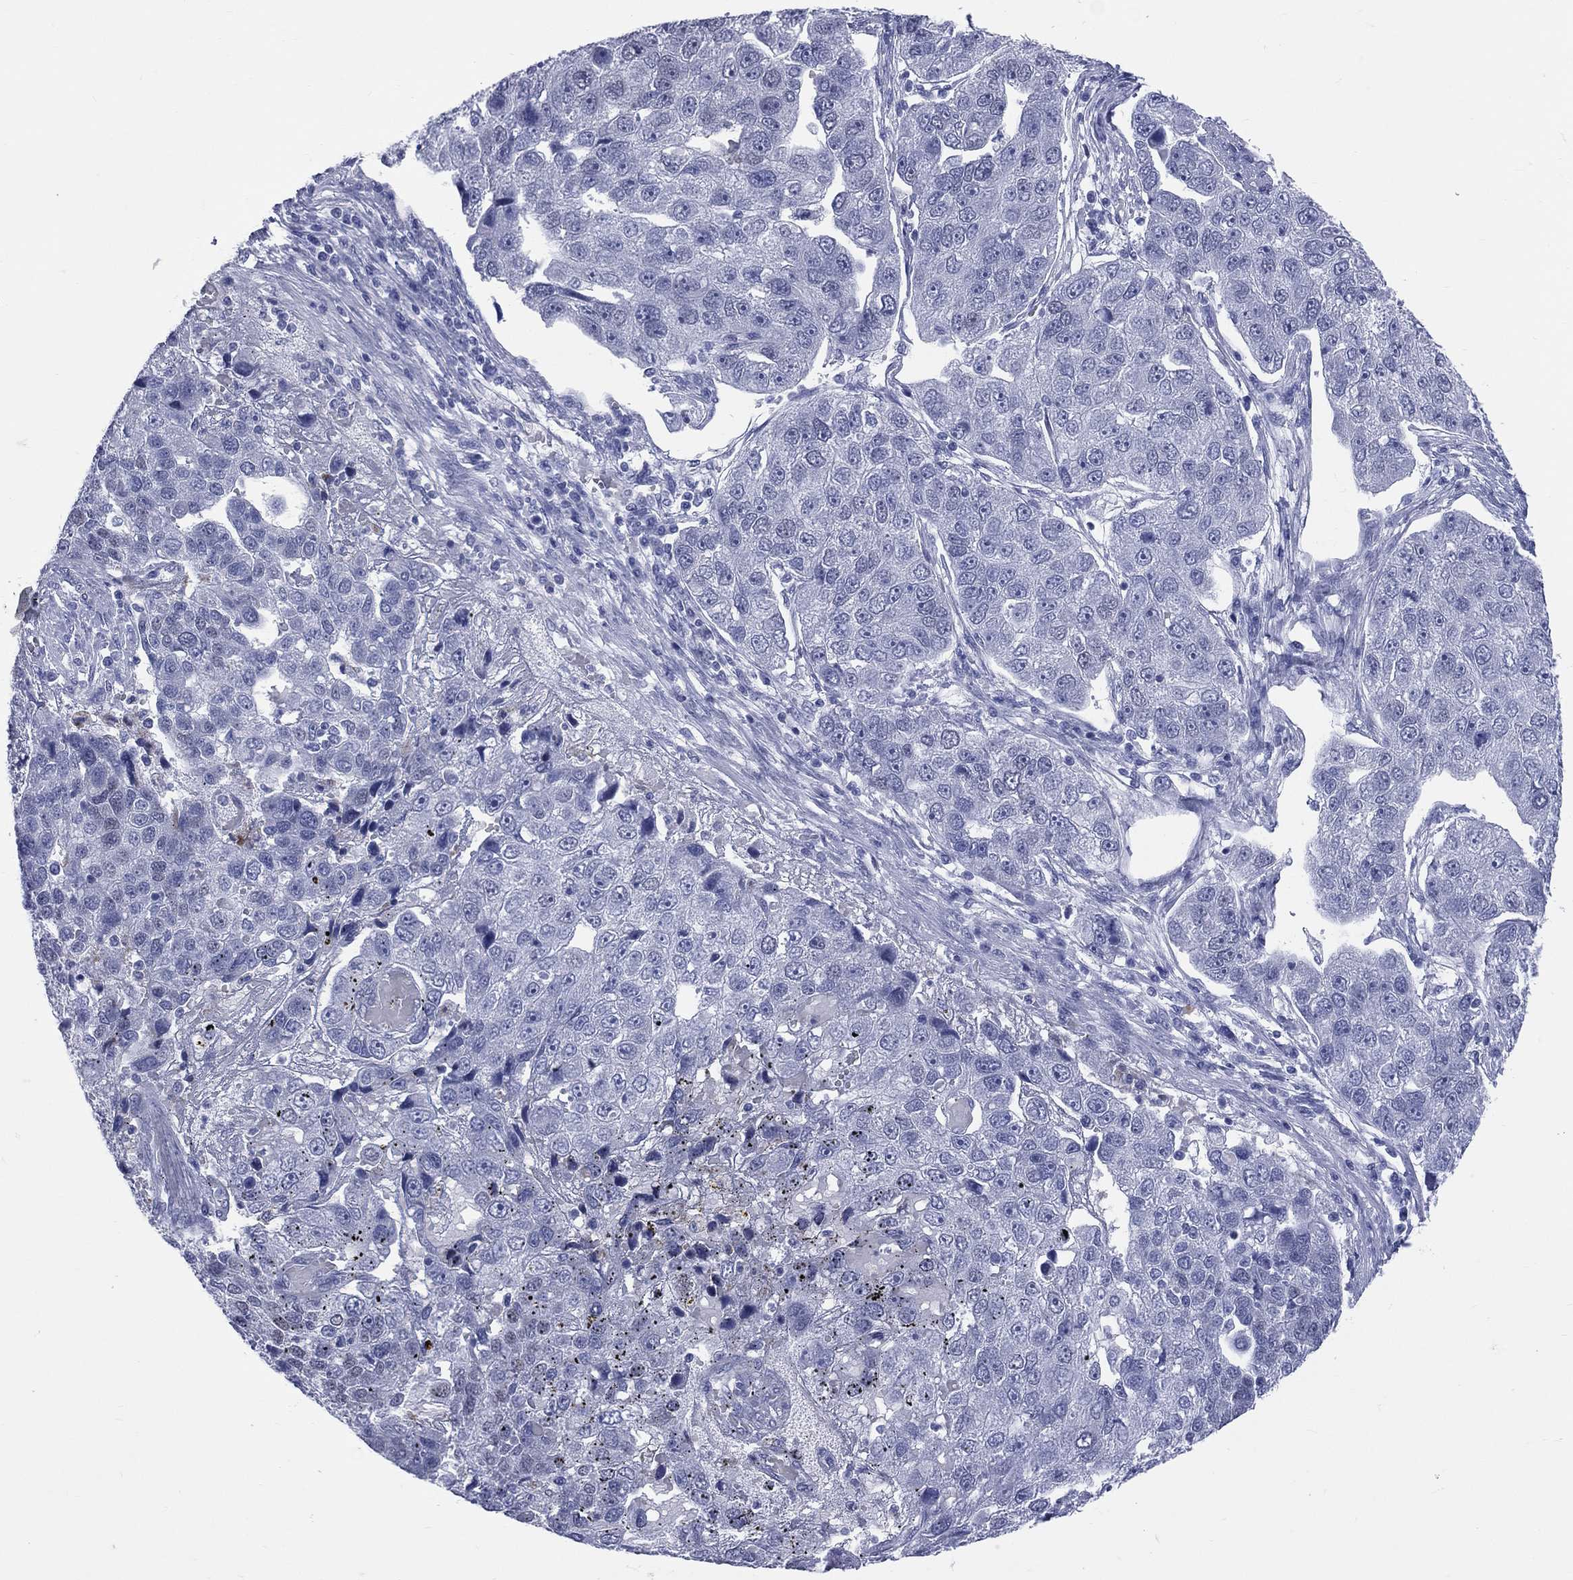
{"staining": {"intensity": "negative", "quantity": "none", "location": "none"}, "tissue": "pancreatic cancer", "cell_type": "Tumor cells", "image_type": "cancer", "snomed": [{"axis": "morphology", "description": "Adenocarcinoma, NOS"}, {"axis": "topography", "description": "Pancreas"}], "caption": "Pancreatic adenocarcinoma stained for a protein using immunohistochemistry displays no staining tumor cells.", "gene": "MLLT10", "patient": {"sex": "female", "age": 61}}